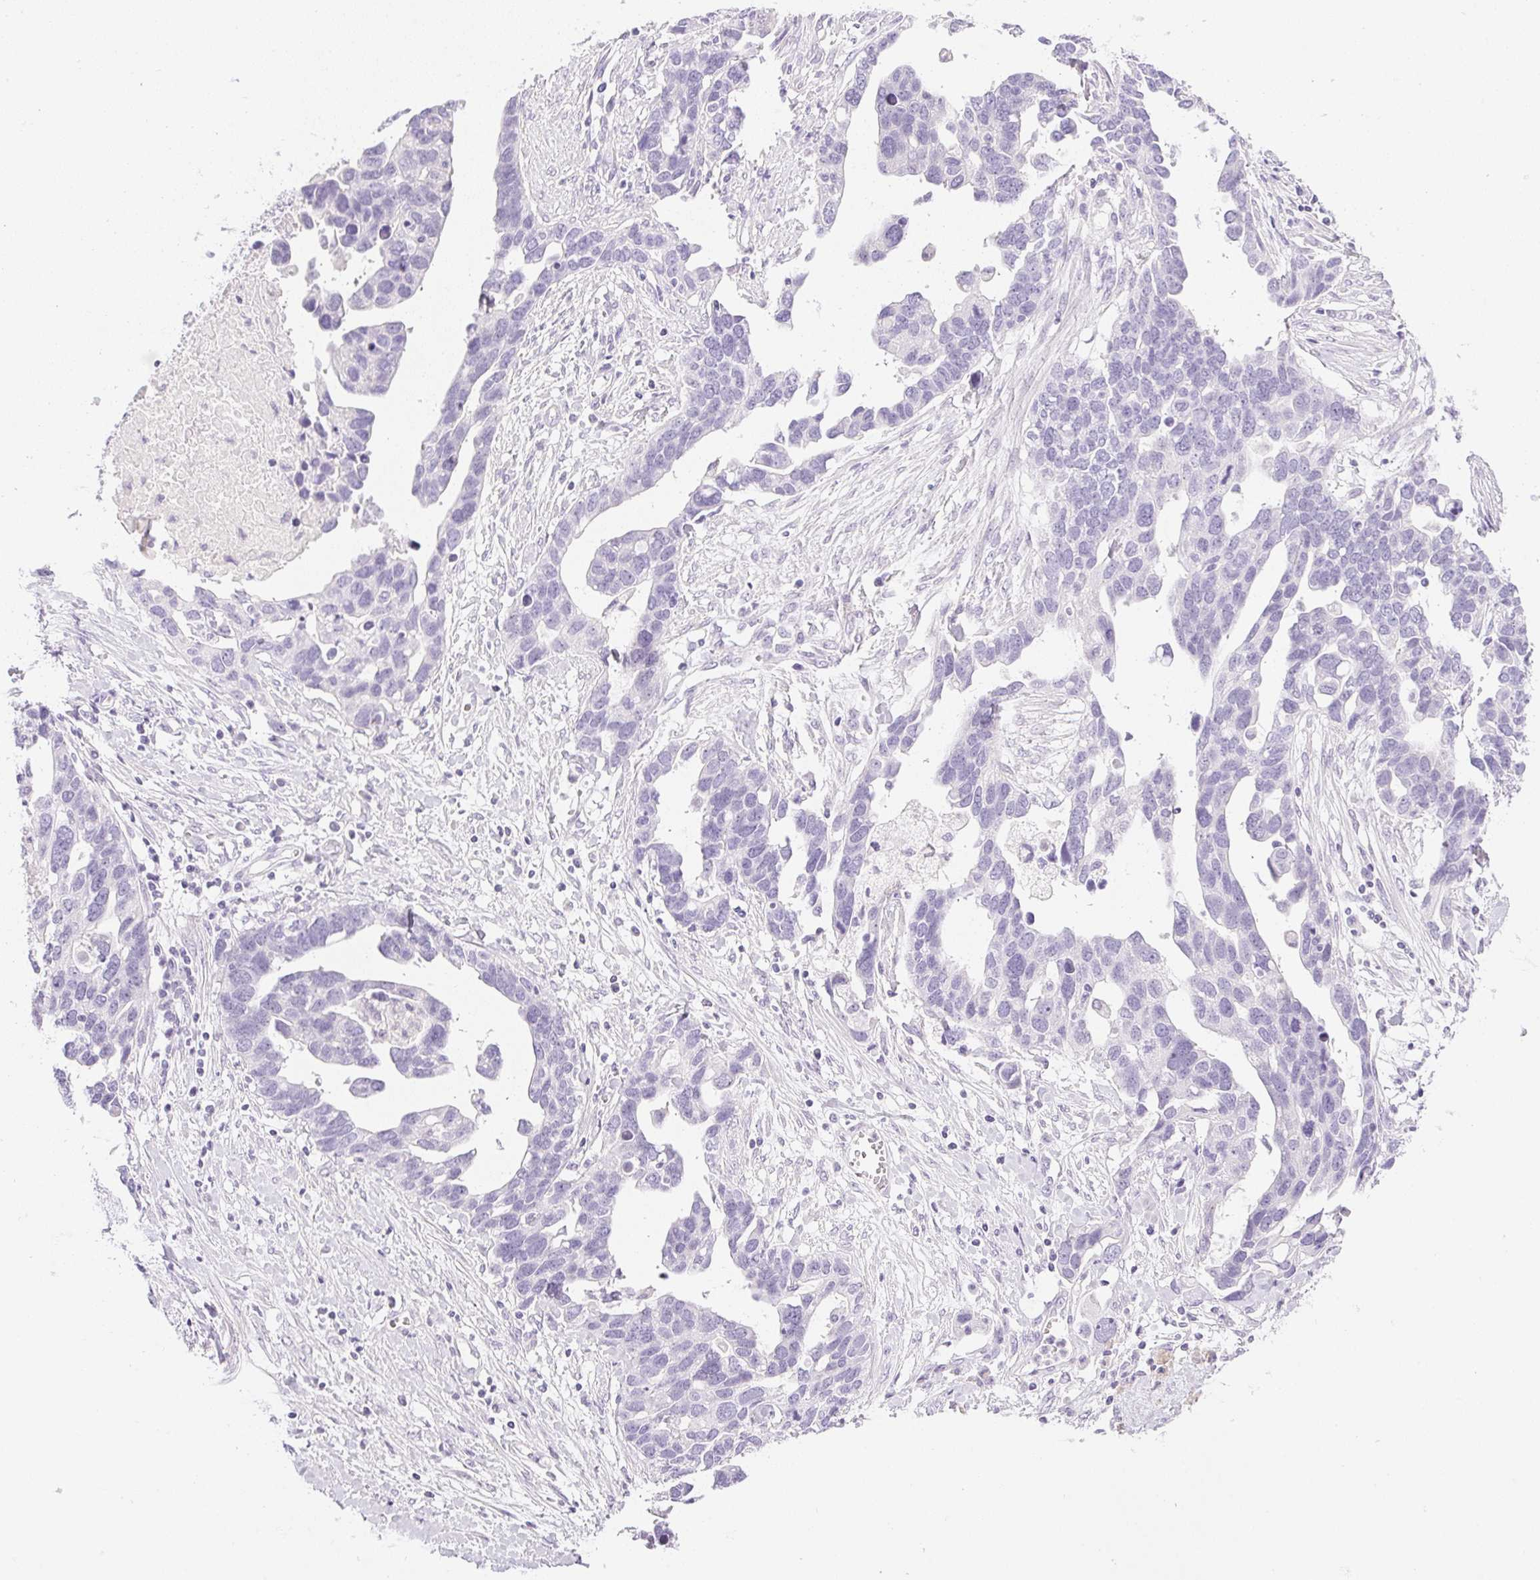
{"staining": {"intensity": "negative", "quantity": "none", "location": "none"}, "tissue": "ovarian cancer", "cell_type": "Tumor cells", "image_type": "cancer", "snomed": [{"axis": "morphology", "description": "Cystadenocarcinoma, serous, NOS"}, {"axis": "topography", "description": "Ovary"}], "caption": "The IHC micrograph has no significant expression in tumor cells of serous cystadenocarcinoma (ovarian) tissue.", "gene": "CTRL", "patient": {"sex": "female", "age": 54}}